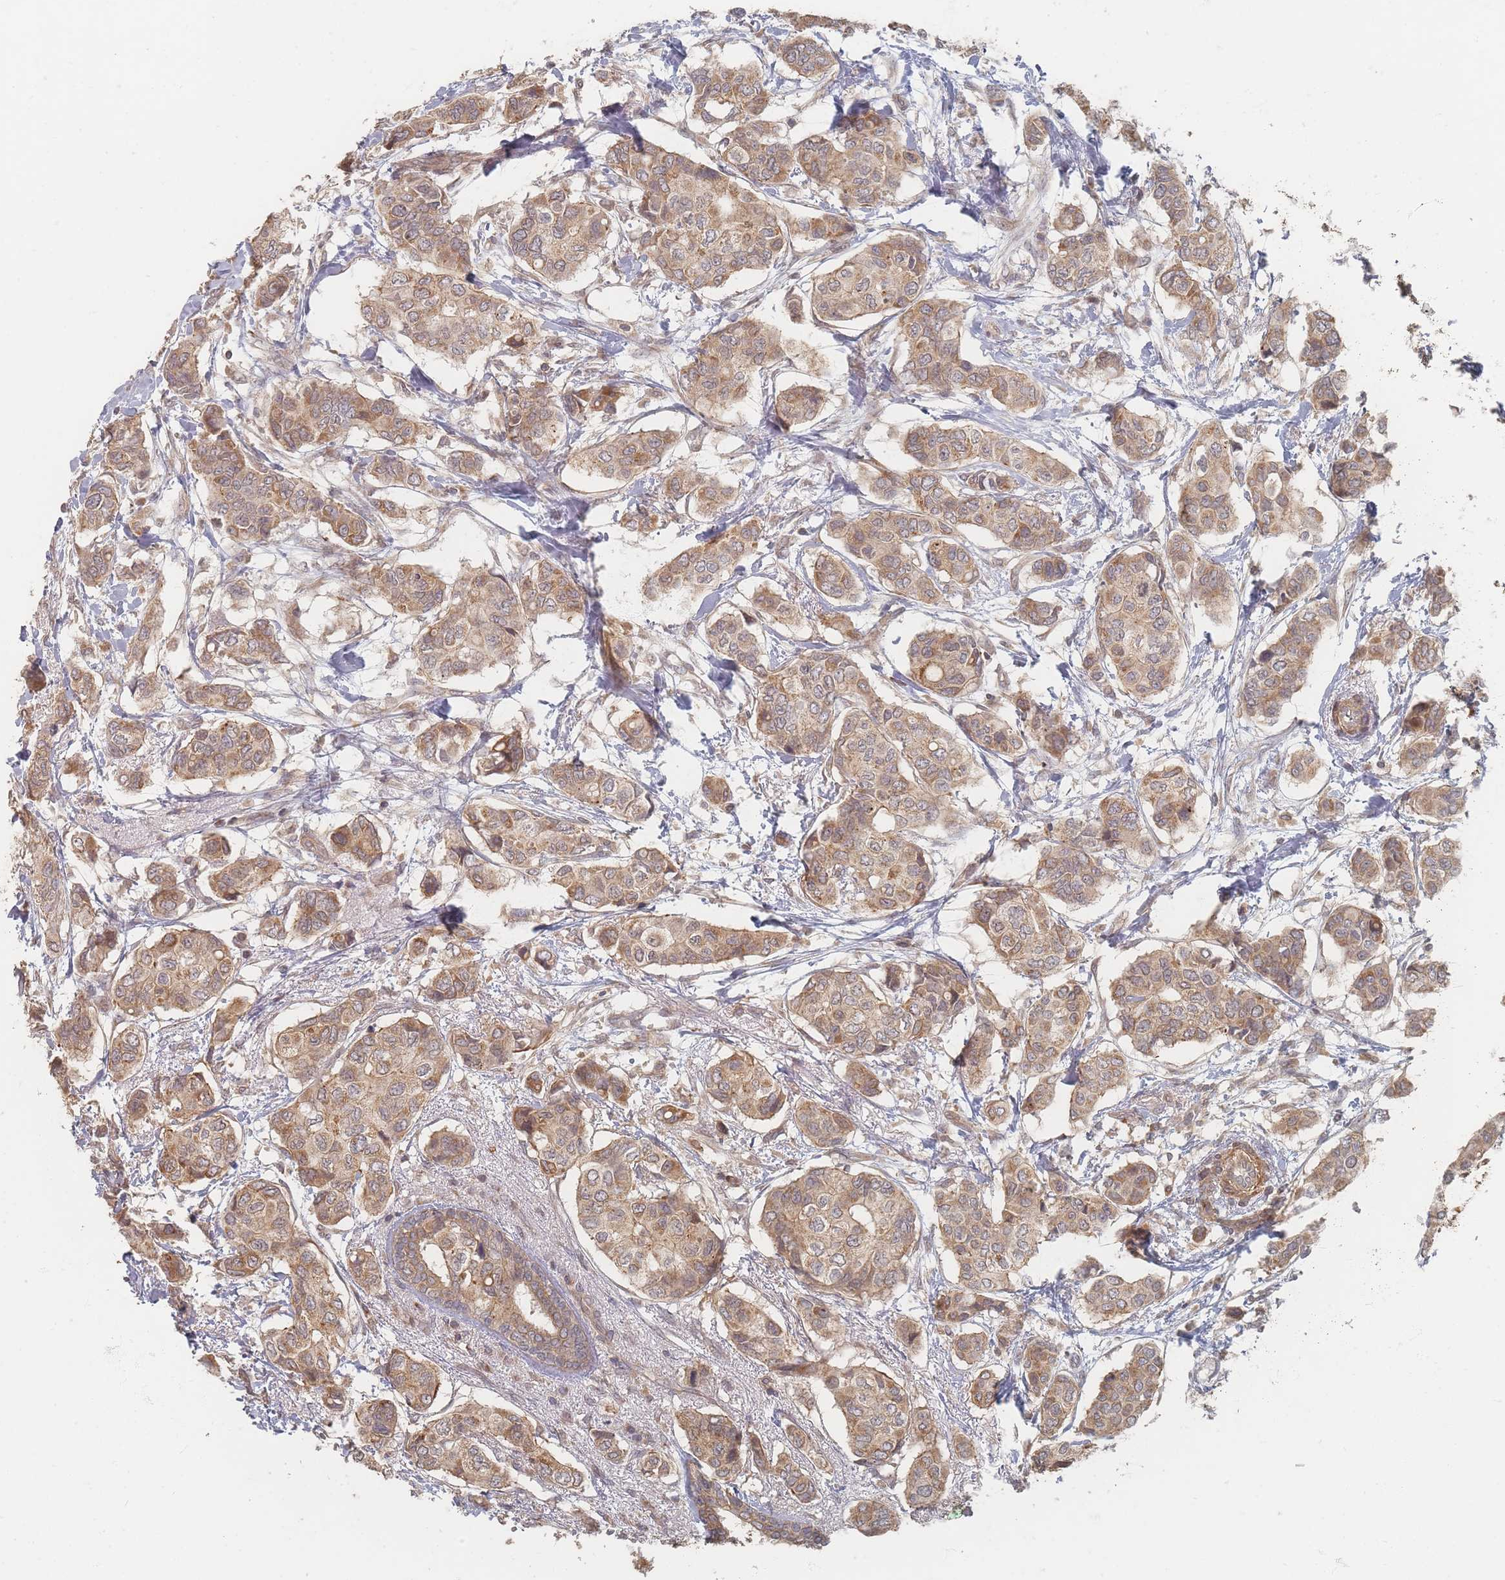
{"staining": {"intensity": "moderate", "quantity": ">75%", "location": "cytoplasmic/membranous"}, "tissue": "breast cancer", "cell_type": "Tumor cells", "image_type": "cancer", "snomed": [{"axis": "morphology", "description": "Lobular carcinoma"}, {"axis": "topography", "description": "Breast"}], "caption": "Immunohistochemical staining of lobular carcinoma (breast) exhibits medium levels of moderate cytoplasmic/membranous positivity in approximately >75% of tumor cells.", "gene": "GLE1", "patient": {"sex": "female", "age": 51}}